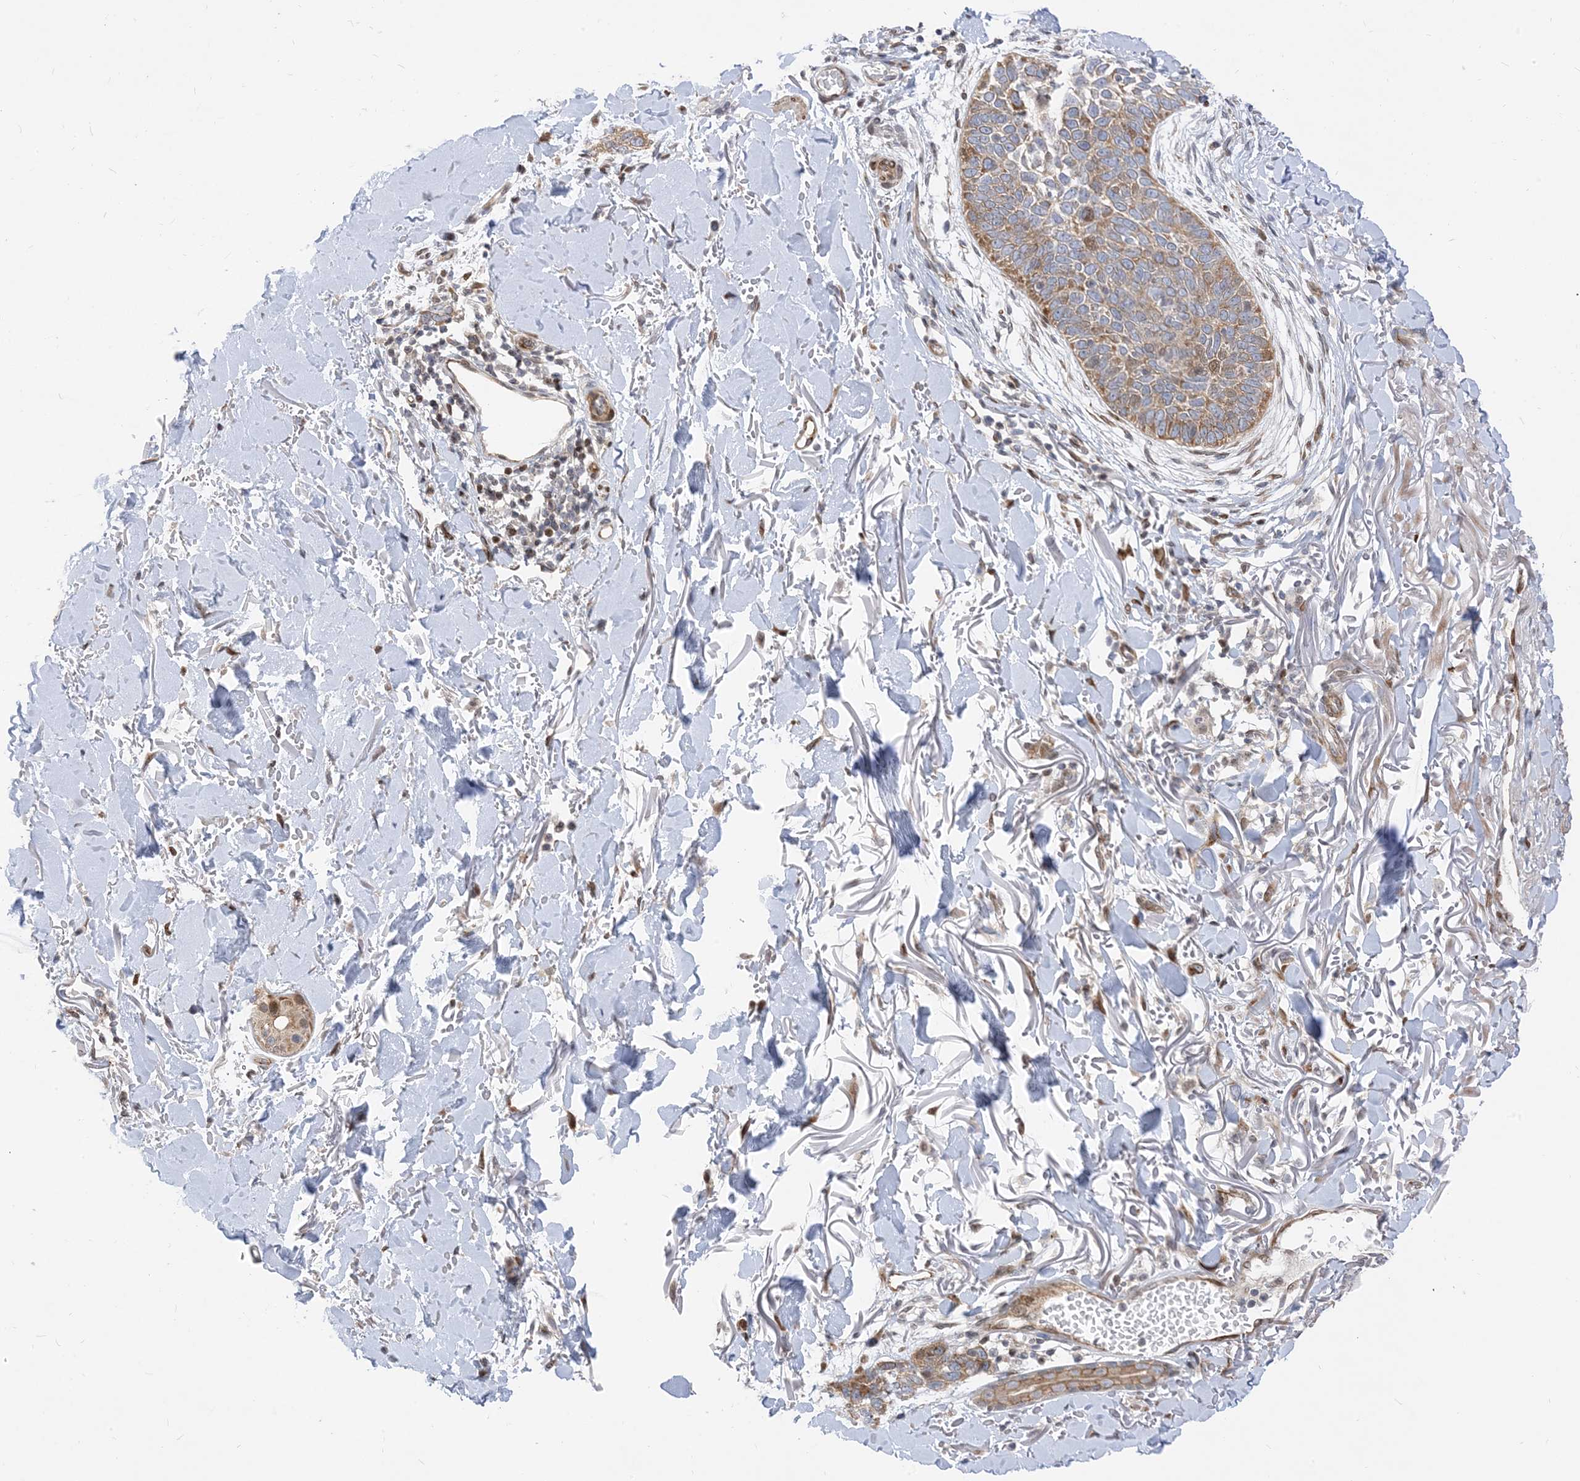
{"staining": {"intensity": "moderate", "quantity": ">75%", "location": "cytoplasmic/membranous"}, "tissue": "skin cancer", "cell_type": "Tumor cells", "image_type": "cancer", "snomed": [{"axis": "morphology", "description": "Basal cell carcinoma"}, {"axis": "topography", "description": "Skin"}], "caption": "A micrograph of skin cancer stained for a protein displays moderate cytoplasmic/membranous brown staining in tumor cells.", "gene": "TYSND1", "patient": {"sex": "male", "age": 85}}